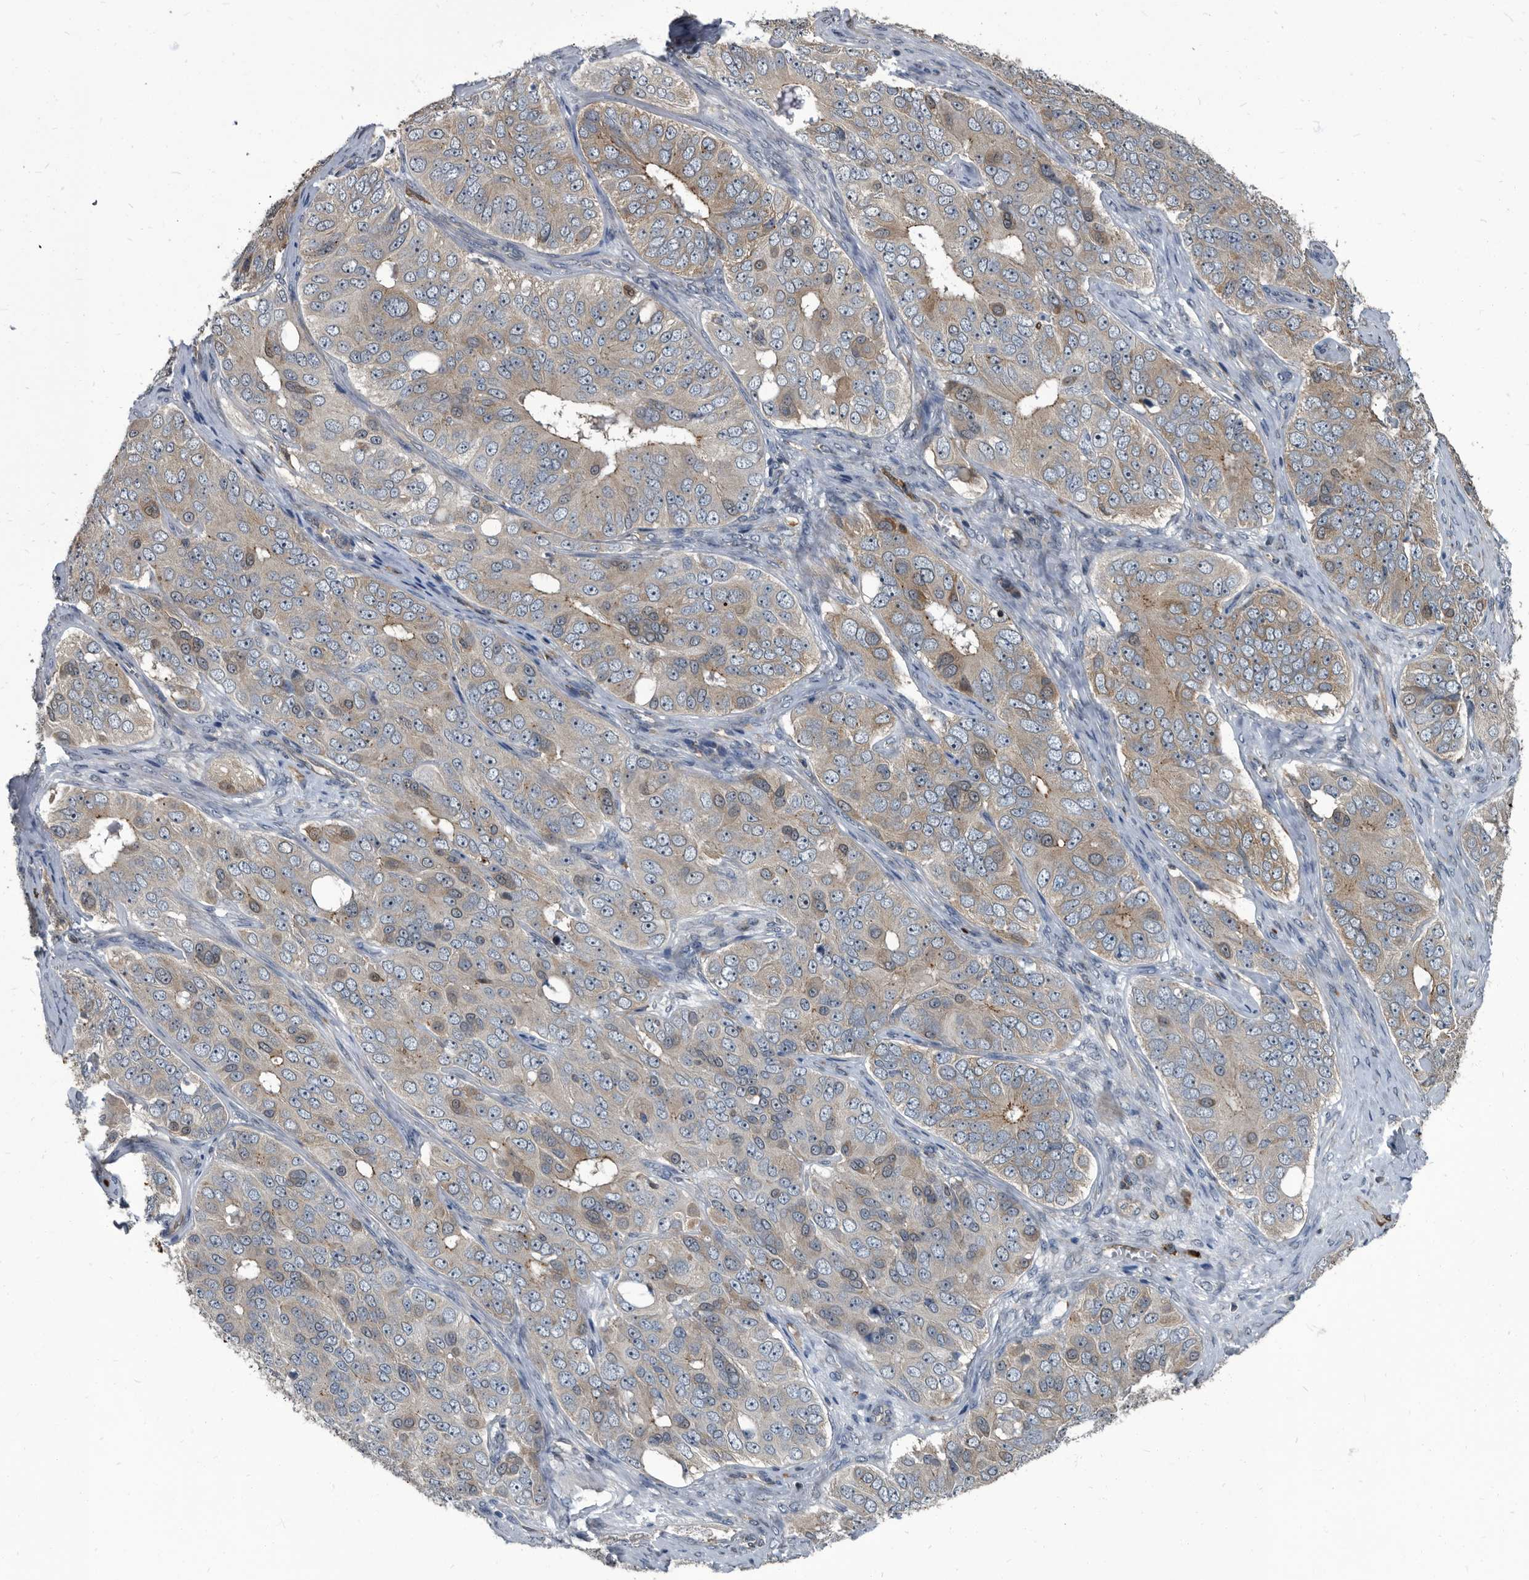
{"staining": {"intensity": "weak", "quantity": "<25%", "location": "cytoplasmic/membranous"}, "tissue": "ovarian cancer", "cell_type": "Tumor cells", "image_type": "cancer", "snomed": [{"axis": "morphology", "description": "Carcinoma, endometroid"}, {"axis": "topography", "description": "Ovary"}], "caption": "There is no significant staining in tumor cells of endometroid carcinoma (ovarian).", "gene": "CDV3", "patient": {"sex": "female", "age": 51}}